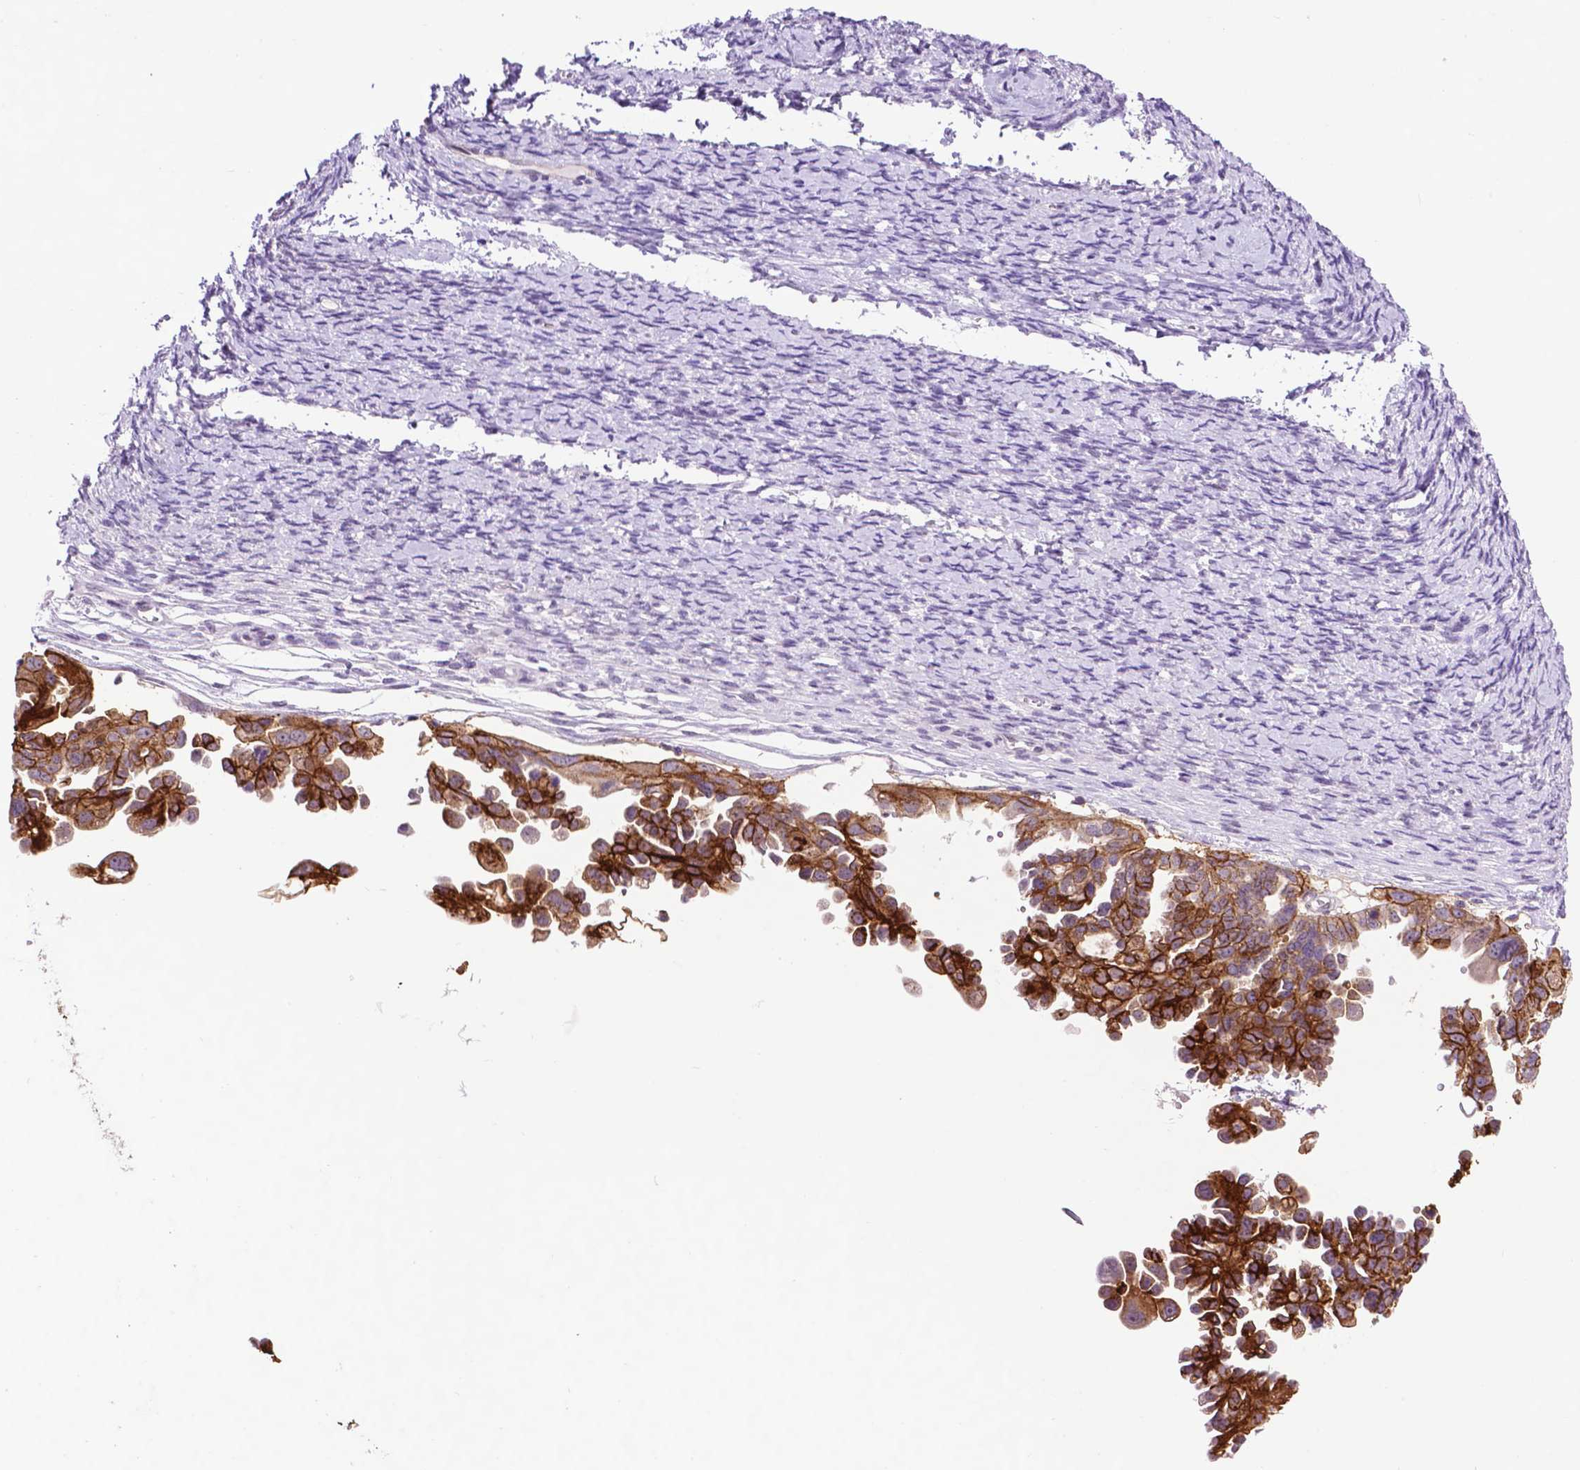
{"staining": {"intensity": "moderate", "quantity": ">75%", "location": "cytoplasmic/membranous"}, "tissue": "ovarian cancer", "cell_type": "Tumor cells", "image_type": "cancer", "snomed": [{"axis": "morphology", "description": "Cystadenocarcinoma, serous, NOS"}, {"axis": "topography", "description": "Ovary"}], "caption": "Serous cystadenocarcinoma (ovarian) was stained to show a protein in brown. There is medium levels of moderate cytoplasmic/membranous expression in about >75% of tumor cells. (Brightfield microscopy of DAB IHC at high magnification).", "gene": "TACSTD2", "patient": {"sex": "female", "age": 53}}